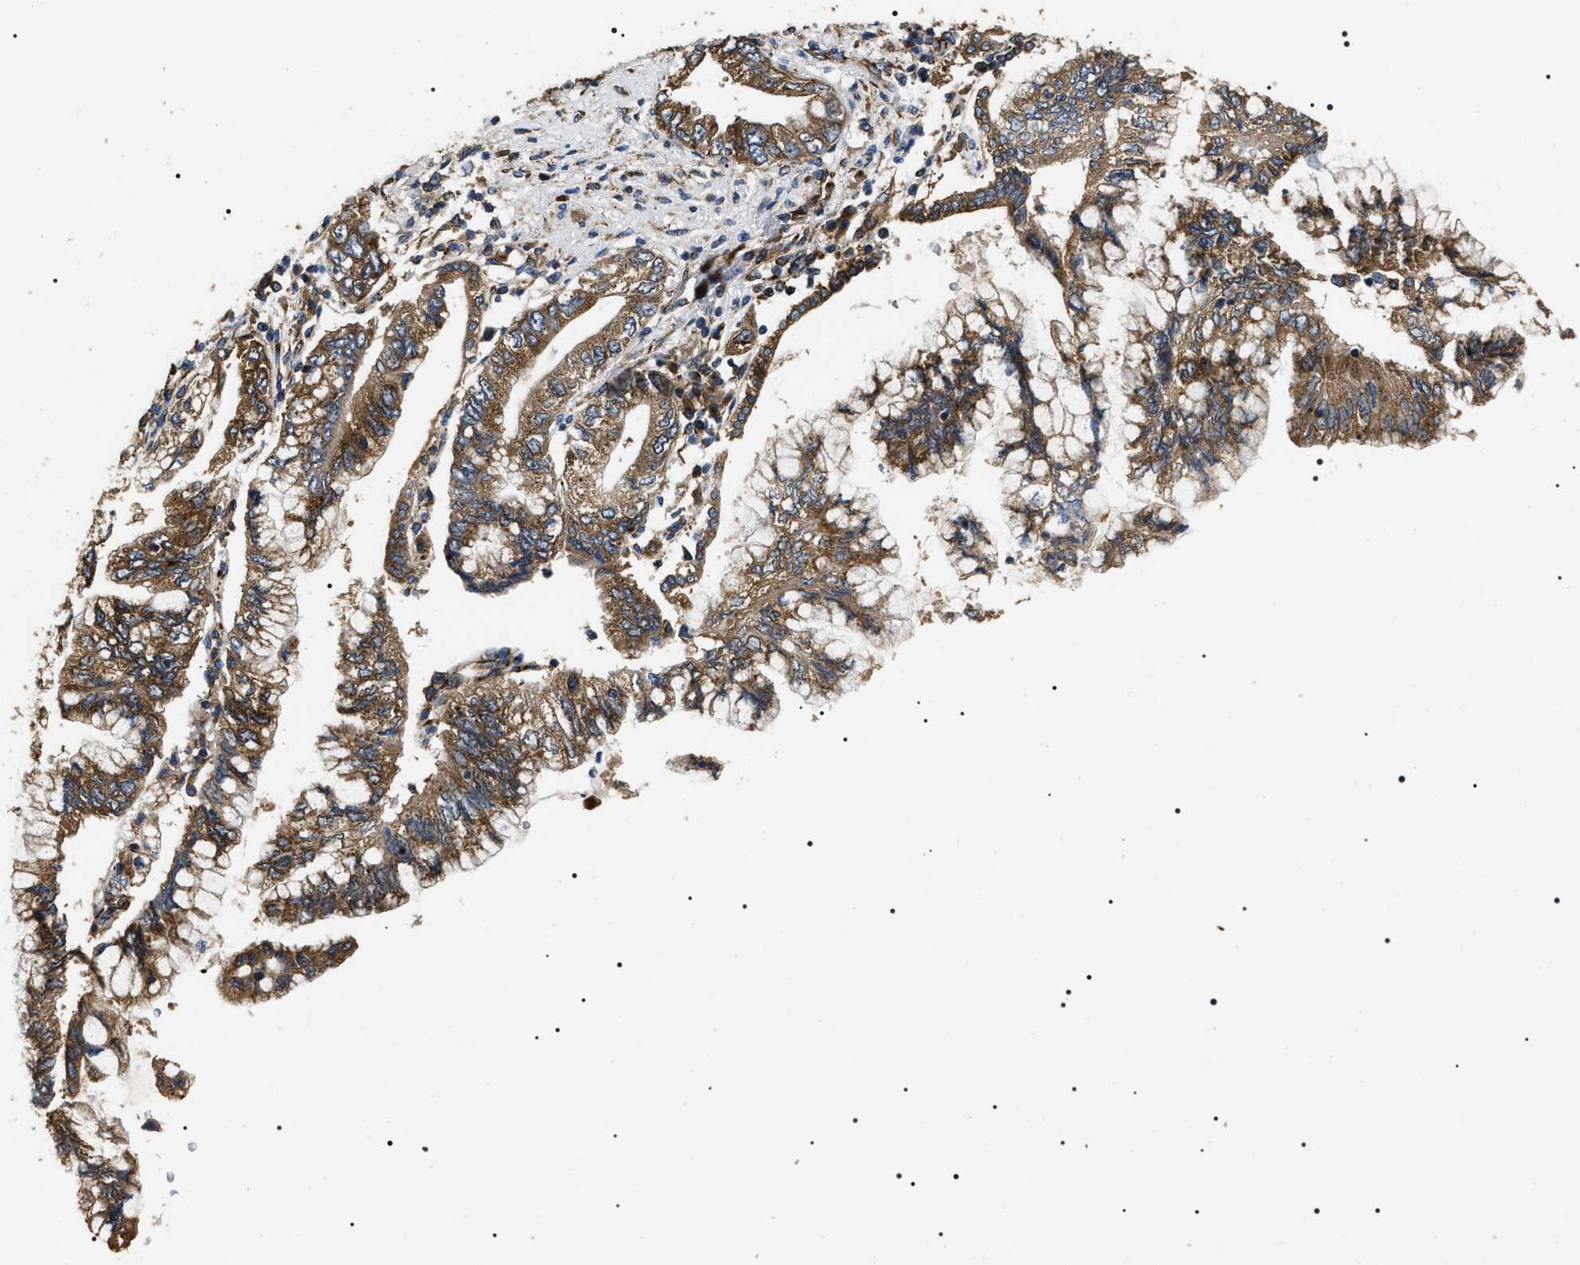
{"staining": {"intensity": "strong", "quantity": ">75%", "location": "cytoplasmic/membranous"}, "tissue": "pancreatic cancer", "cell_type": "Tumor cells", "image_type": "cancer", "snomed": [{"axis": "morphology", "description": "Adenocarcinoma, NOS"}, {"axis": "topography", "description": "Pancreas"}], "caption": "This is a histology image of immunohistochemistry (IHC) staining of adenocarcinoma (pancreatic), which shows strong expression in the cytoplasmic/membranous of tumor cells.", "gene": "KTN1", "patient": {"sex": "female", "age": 73}}